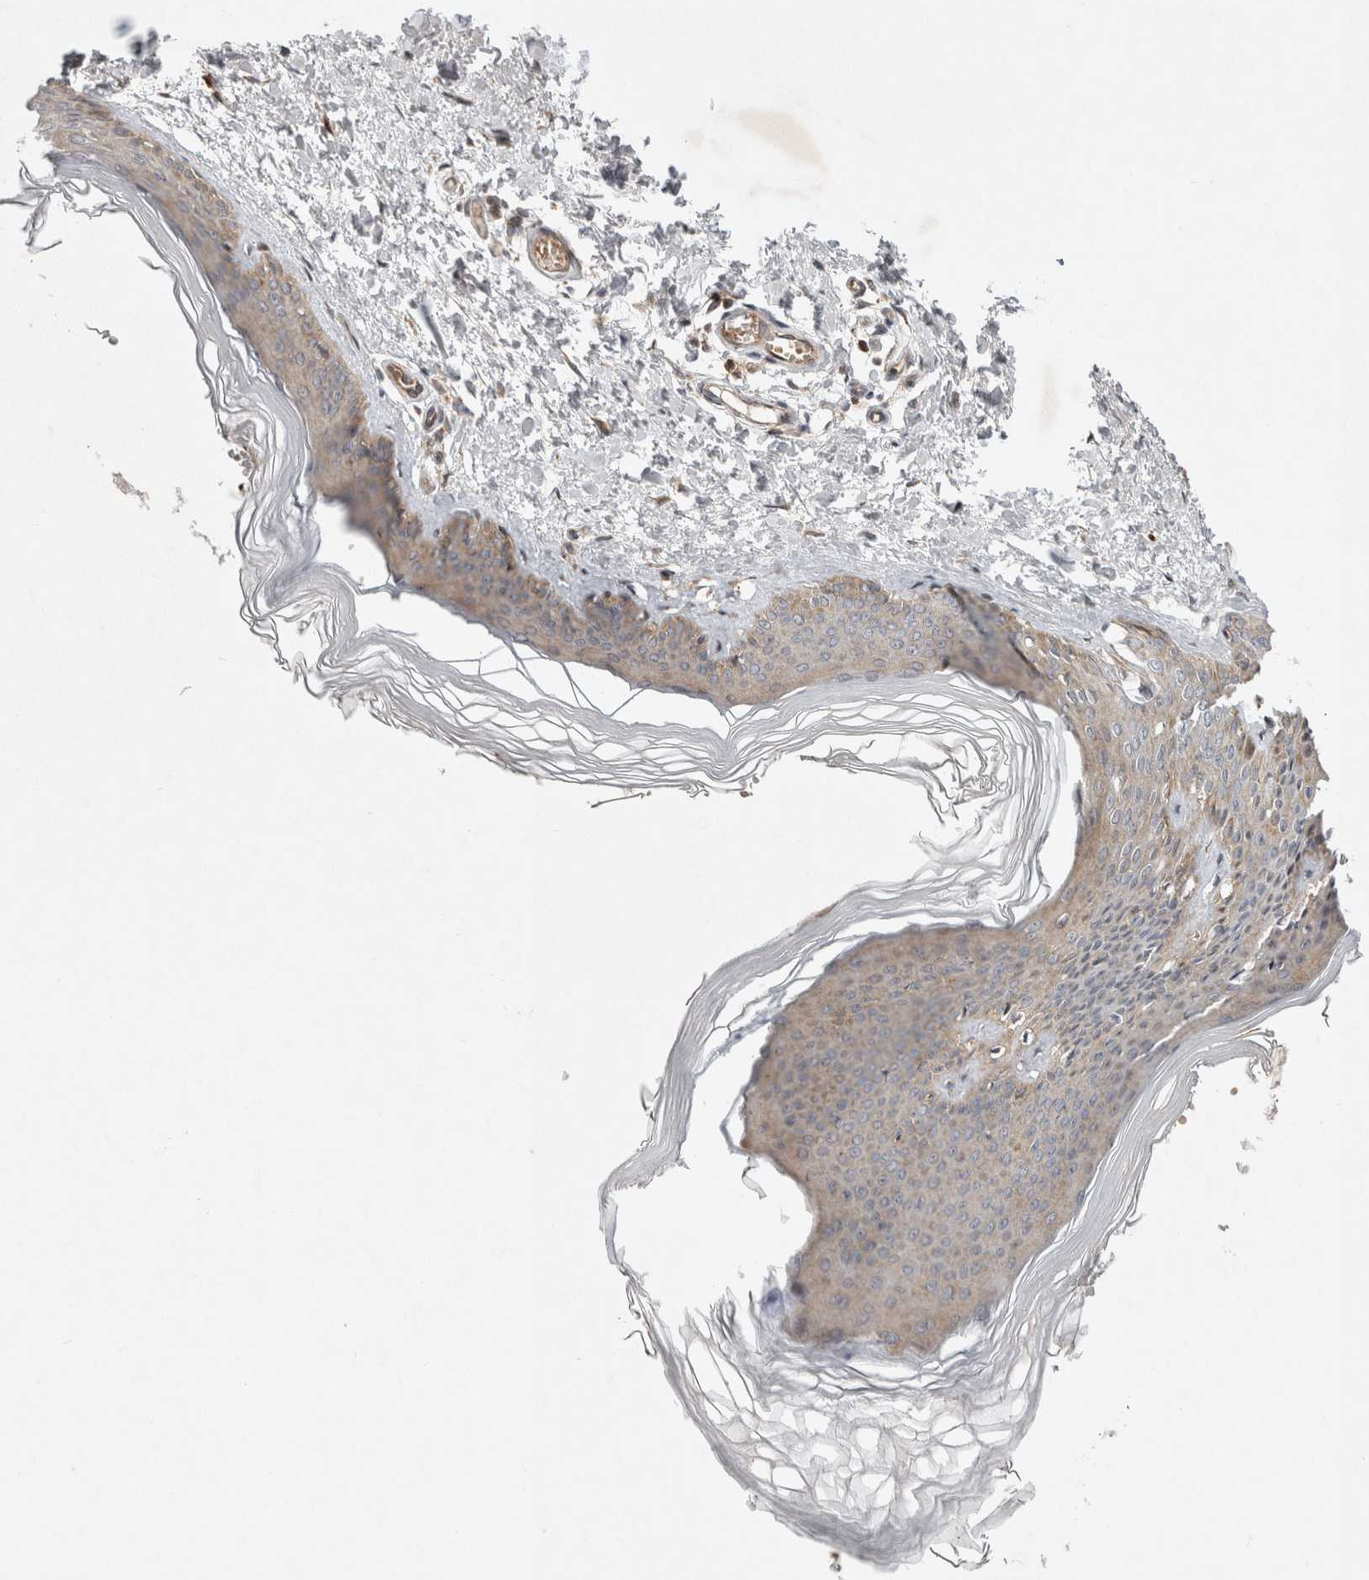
{"staining": {"intensity": "weak", "quantity": ">75%", "location": "cytoplasmic/membranous"}, "tissue": "skin", "cell_type": "Fibroblasts", "image_type": "normal", "snomed": [{"axis": "morphology", "description": "Normal tissue, NOS"}, {"axis": "topography", "description": "Skin"}], "caption": "Skin stained with a brown dye demonstrates weak cytoplasmic/membranous positive staining in about >75% of fibroblasts.", "gene": "EIF2AK1", "patient": {"sex": "female", "age": 27}}